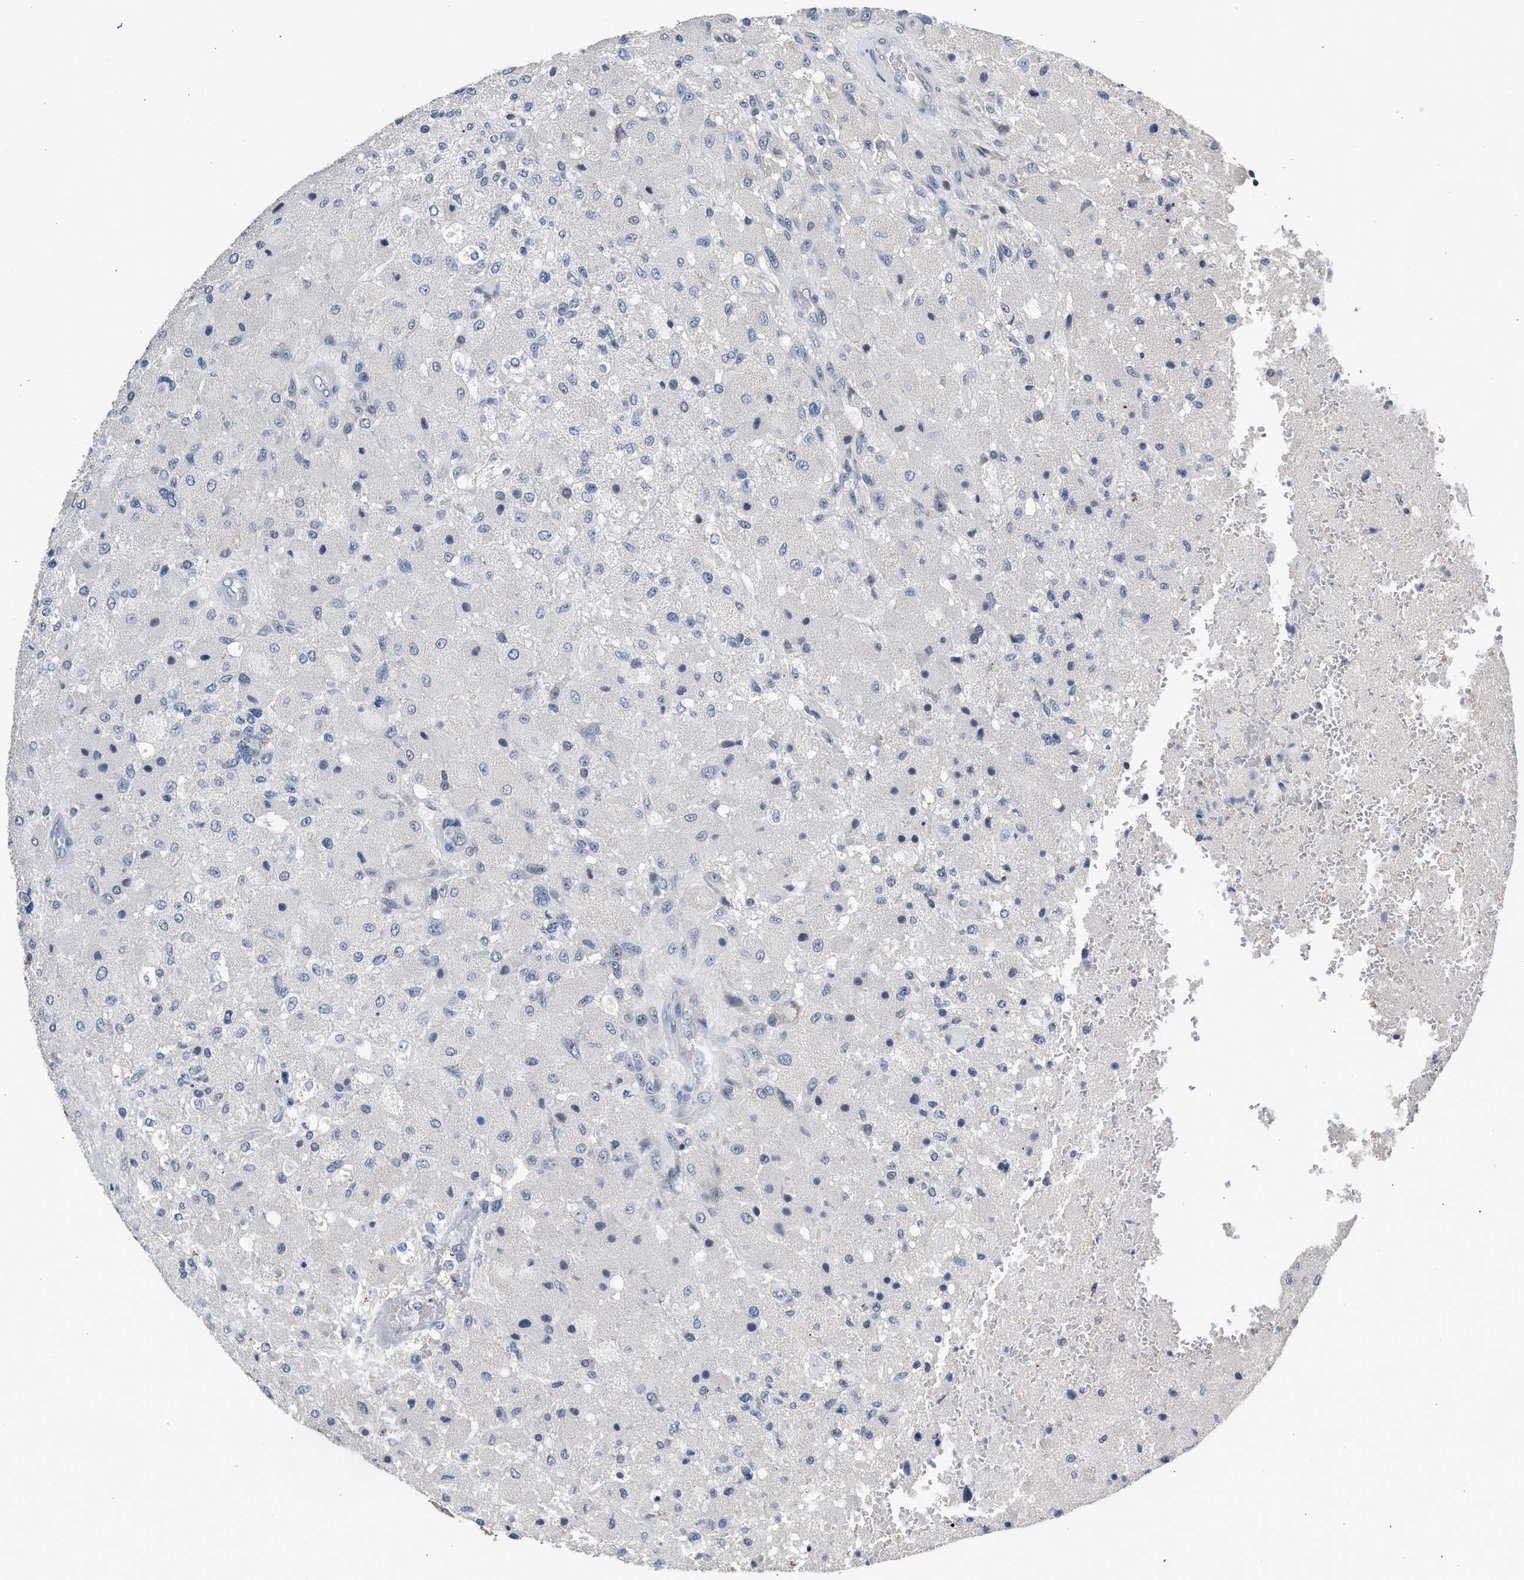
{"staining": {"intensity": "negative", "quantity": "none", "location": "none"}, "tissue": "glioma", "cell_type": "Tumor cells", "image_type": "cancer", "snomed": [{"axis": "morphology", "description": "Normal tissue, NOS"}, {"axis": "morphology", "description": "Glioma, malignant, High grade"}, {"axis": "topography", "description": "Cerebral cortex"}], "caption": "Human glioma stained for a protein using immunohistochemistry (IHC) displays no positivity in tumor cells.", "gene": "CSF3R", "patient": {"sex": "male", "age": 77}}